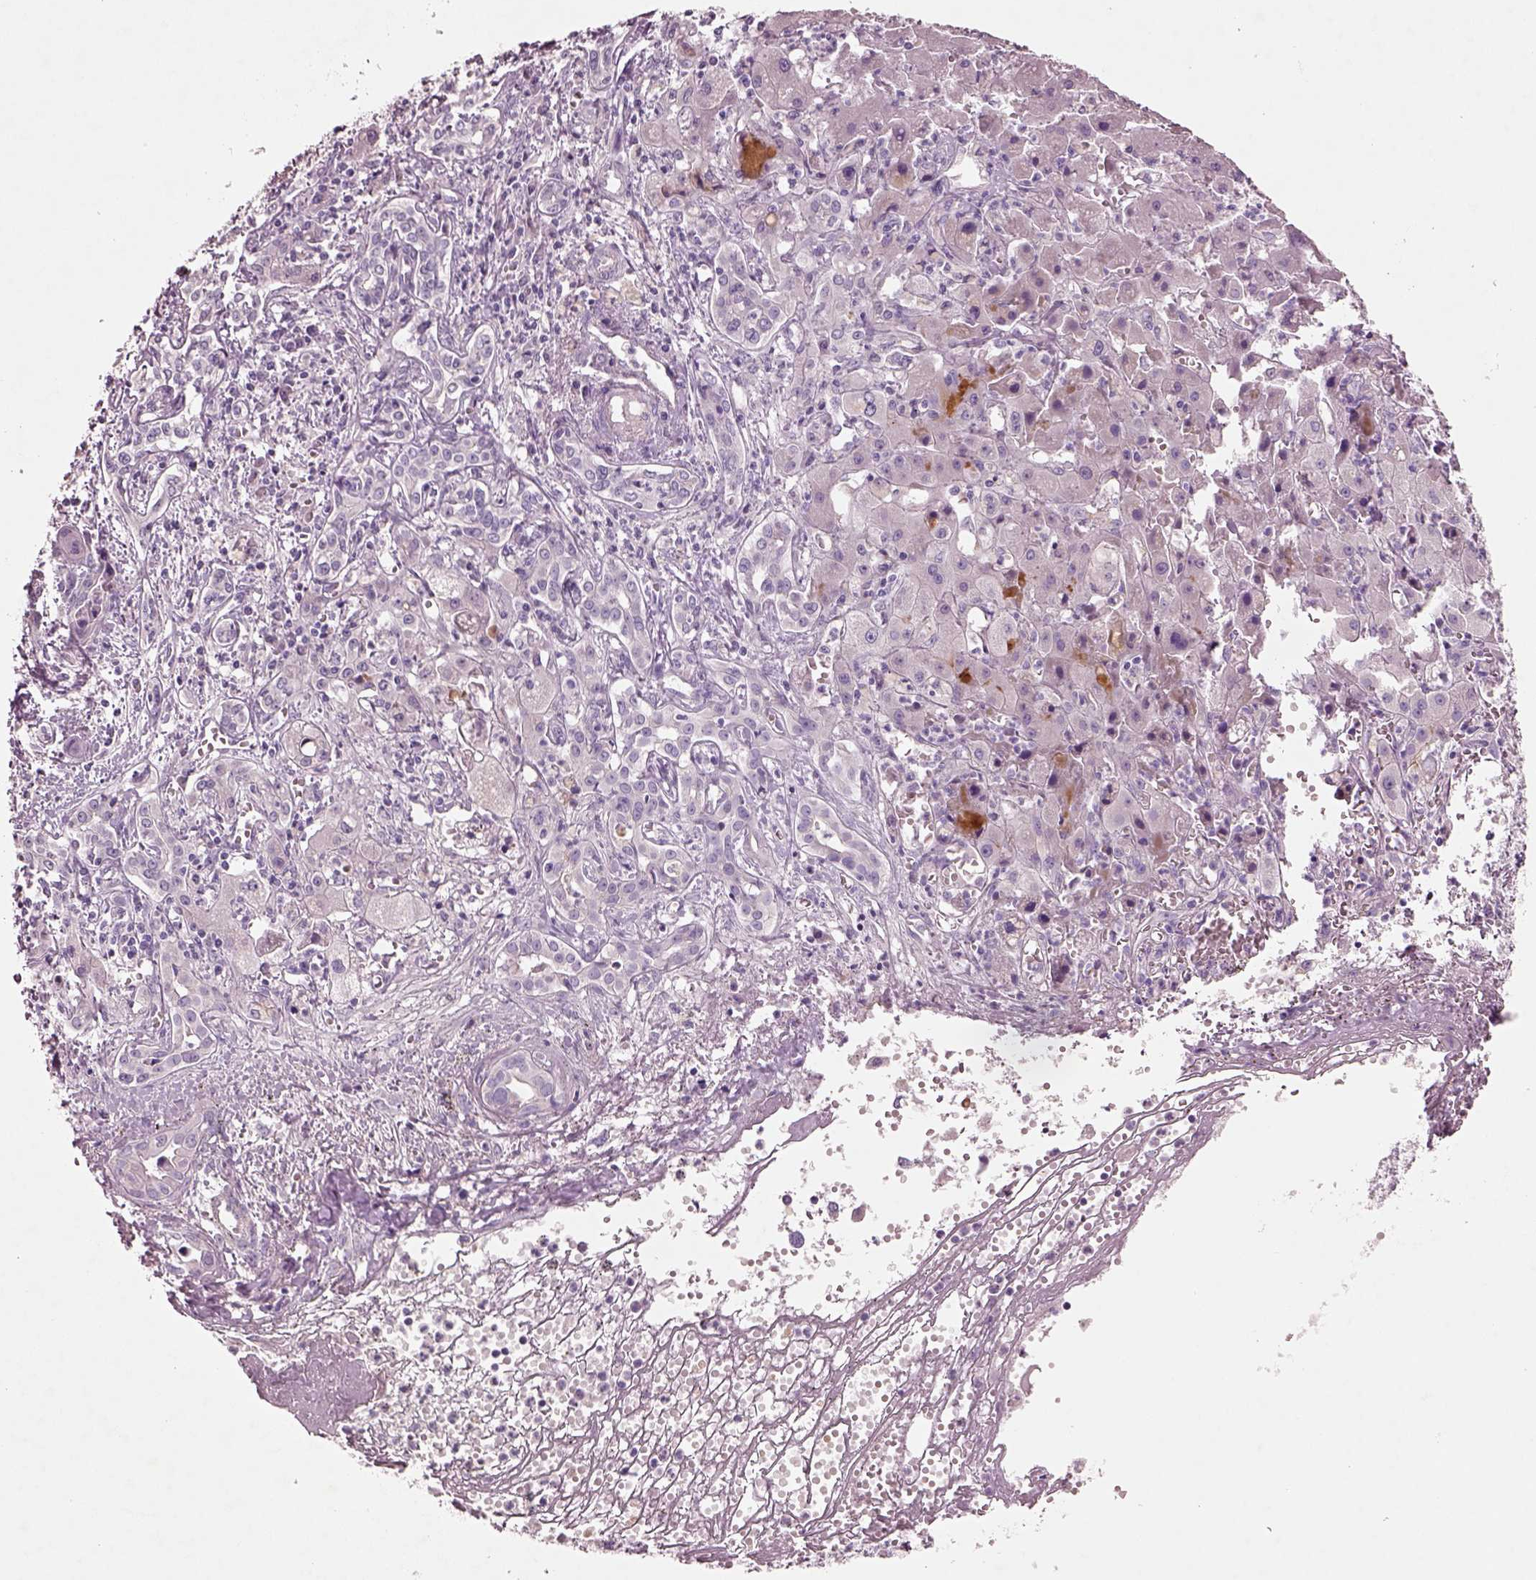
{"staining": {"intensity": "negative", "quantity": "none", "location": "none"}, "tissue": "liver cancer", "cell_type": "Tumor cells", "image_type": "cancer", "snomed": [{"axis": "morphology", "description": "Cholangiocarcinoma"}, {"axis": "topography", "description": "Liver"}], "caption": "Tumor cells are negative for brown protein staining in liver cancer (cholangiocarcinoma).", "gene": "DUOXA2", "patient": {"sex": "female", "age": 64}}